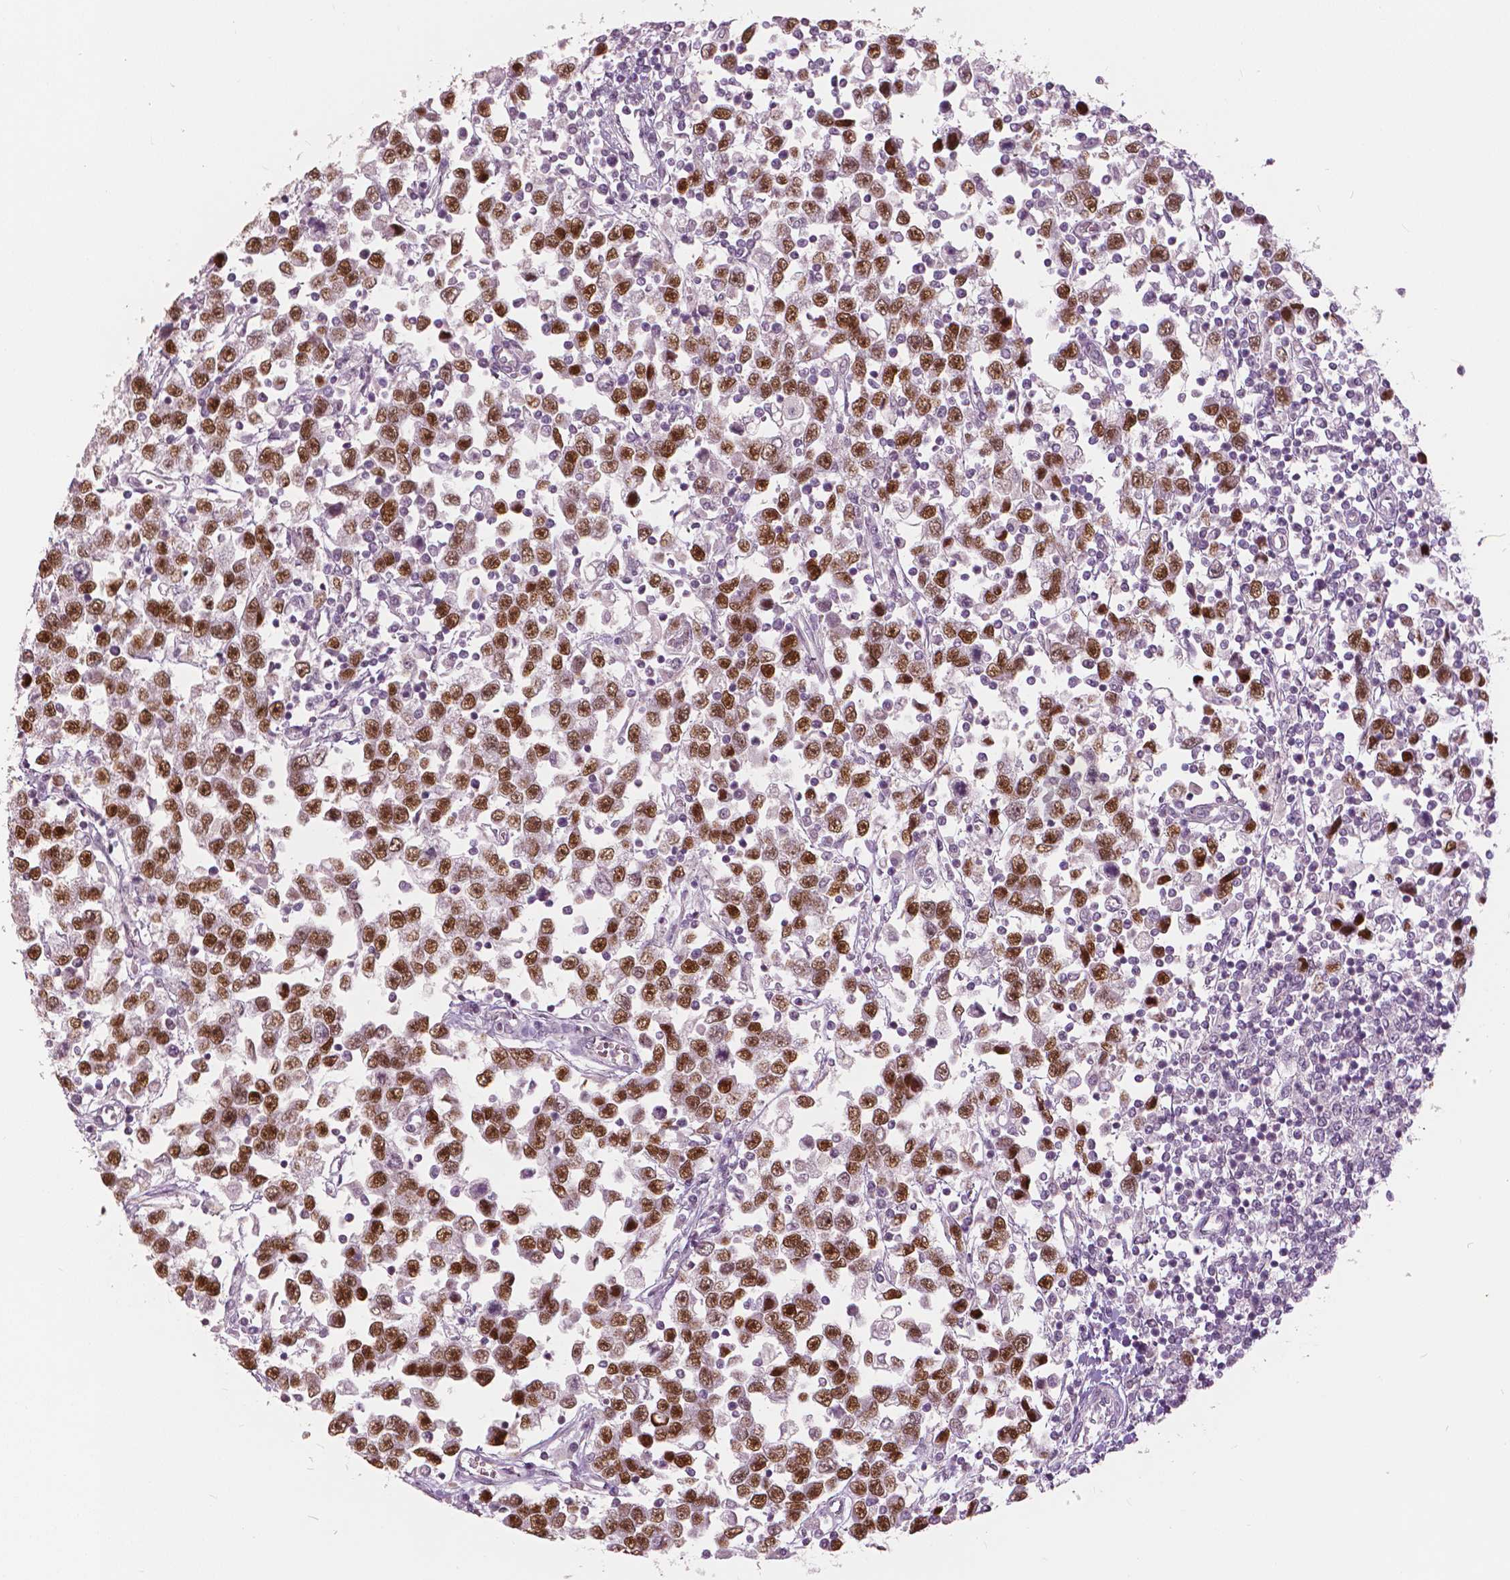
{"staining": {"intensity": "moderate", "quantity": ">75%", "location": "nuclear"}, "tissue": "testis cancer", "cell_type": "Tumor cells", "image_type": "cancer", "snomed": [{"axis": "morphology", "description": "Seminoma, NOS"}, {"axis": "topography", "description": "Testis"}], "caption": "High-power microscopy captured an immunohistochemistry (IHC) image of testis seminoma, revealing moderate nuclear staining in about >75% of tumor cells.", "gene": "NANOG", "patient": {"sex": "male", "age": 34}}